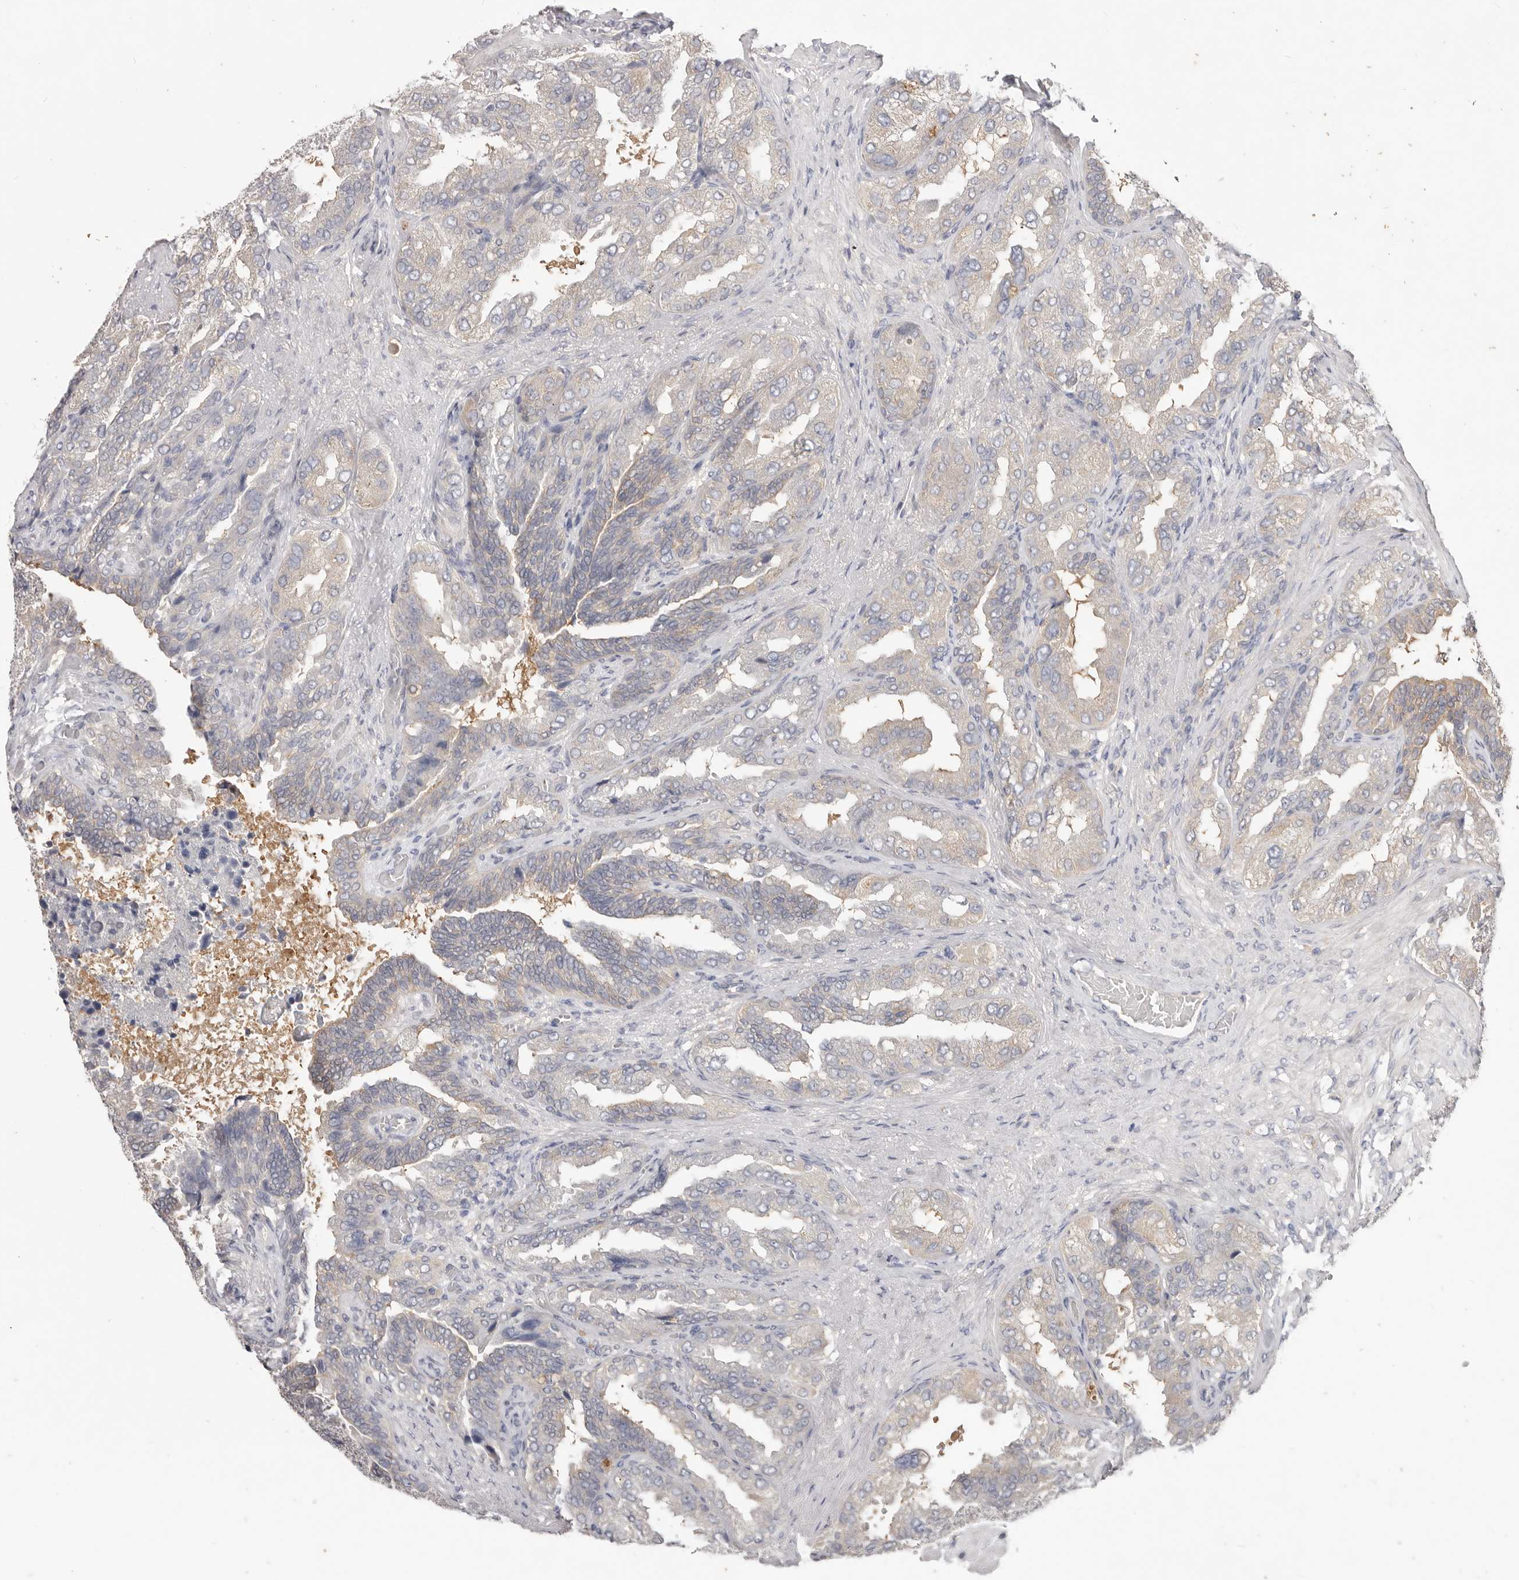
{"staining": {"intensity": "weak", "quantity": "25%-75%", "location": "cytoplasmic/membranous"}, "tissue": "seminal vesicle", "cell_type": "Glandular cells", "image_type": "normal", "snomed": [{"axis": "morphology", "description": "Normal tissue, NOS"}, {"axis": "topography", "description": "Seminal veicle"}, {"axis": "topography", "description": "Peripheral nerve tissue"}], "caption": "This photomicrograph reveals unremarkable seminal vesicle stained with IHC to label a protein in brown. The cytoplasmic/membranous of glandular cells show weak positivity for the protein. Nuclei are counter-stained blue.", "gene": "WDR77", "patient": {"sex": "male", "age": 63}}